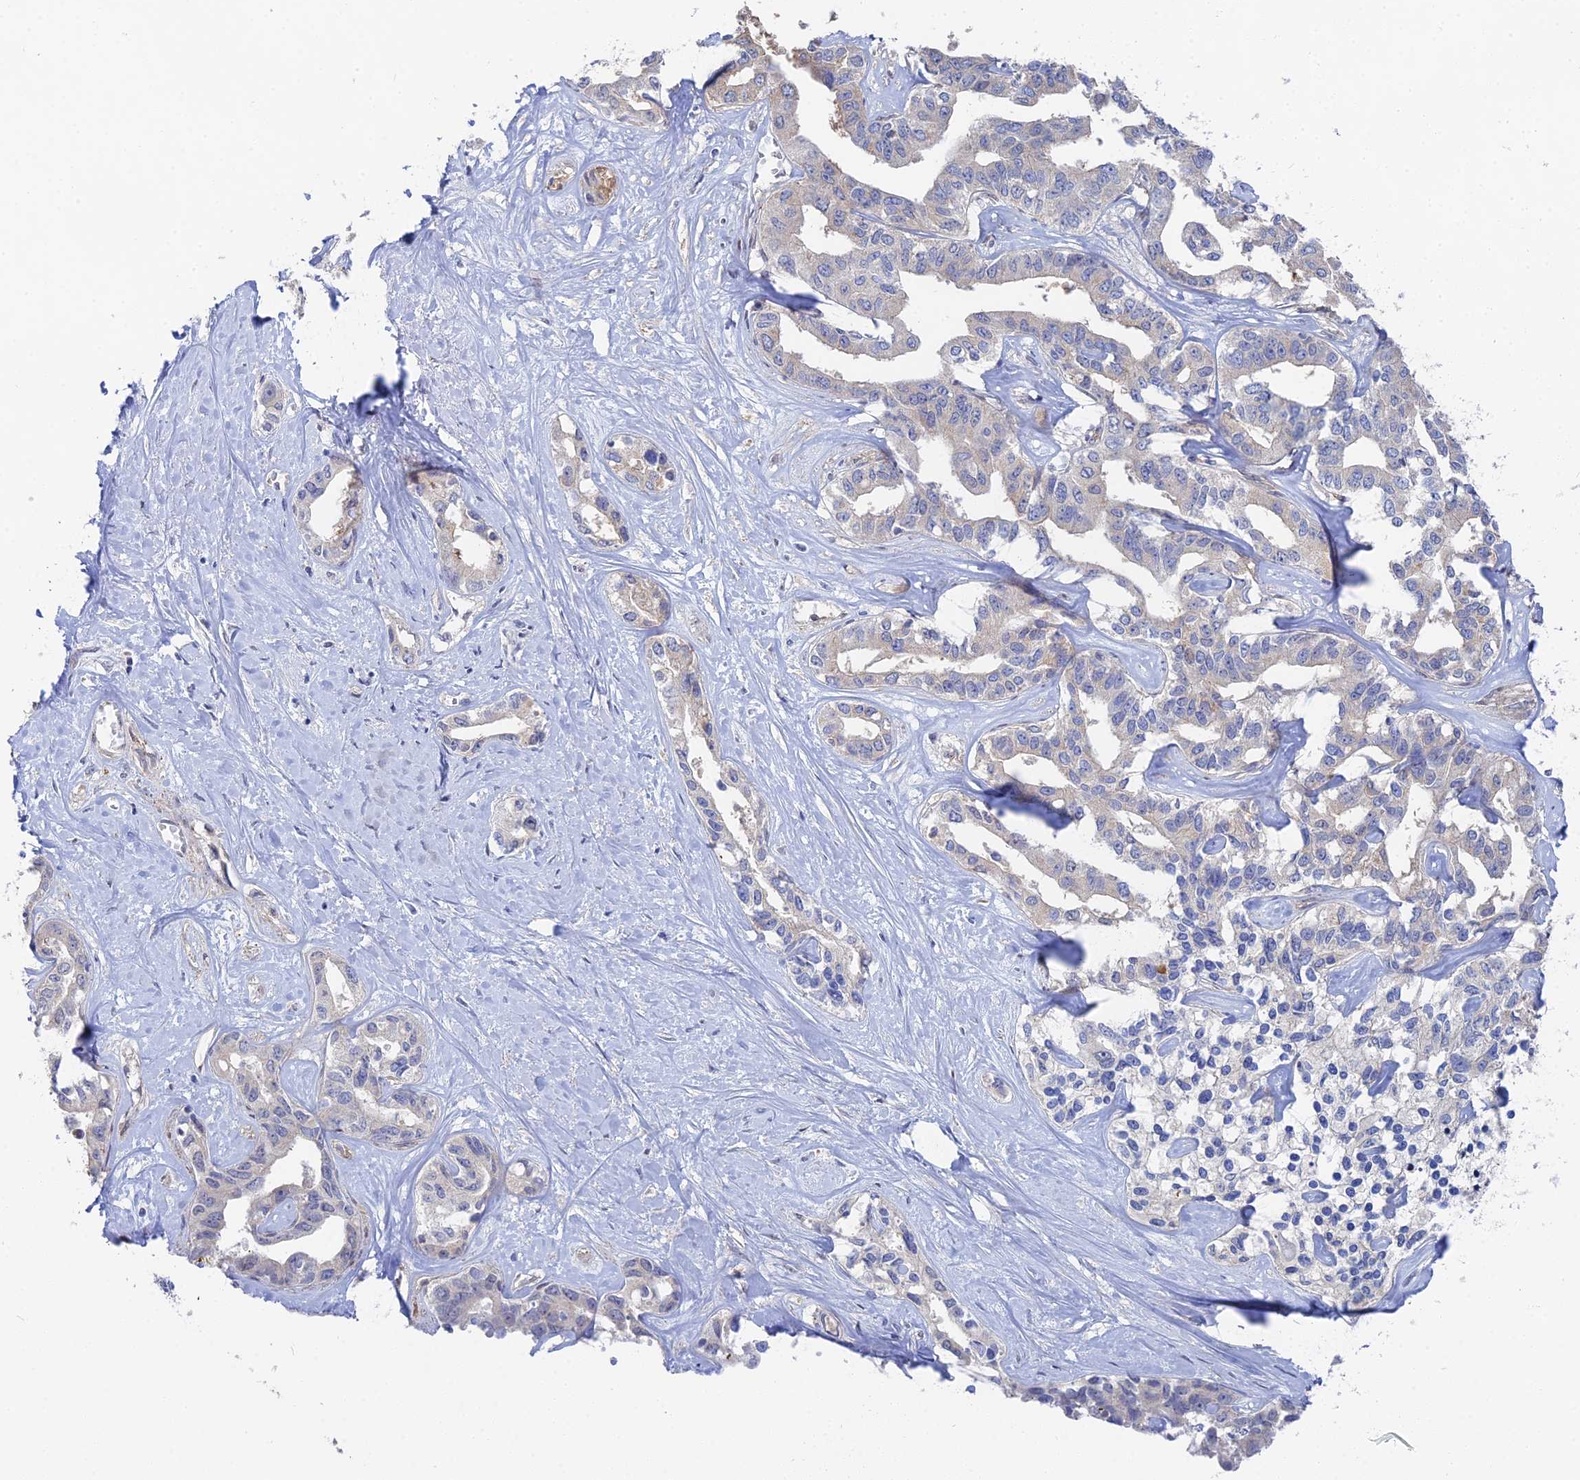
{"staining": {"intensity": "negative", "quantity": "none", "location": "none"}, "tissue": "liver cancer", "cell_type": "Tumor cells", "image_type": "cancer", "snomed": [{"axis": "morphology", "description": "Cholangiocarcinoma"}, {"axis": "topography", "description": "Liver"}], "caption": "There is no significant staining in tumor cells of cholangiocarcinoma (liver).", "gene": "DNAH14", "patient": {"sex": "male", "age": 59}}